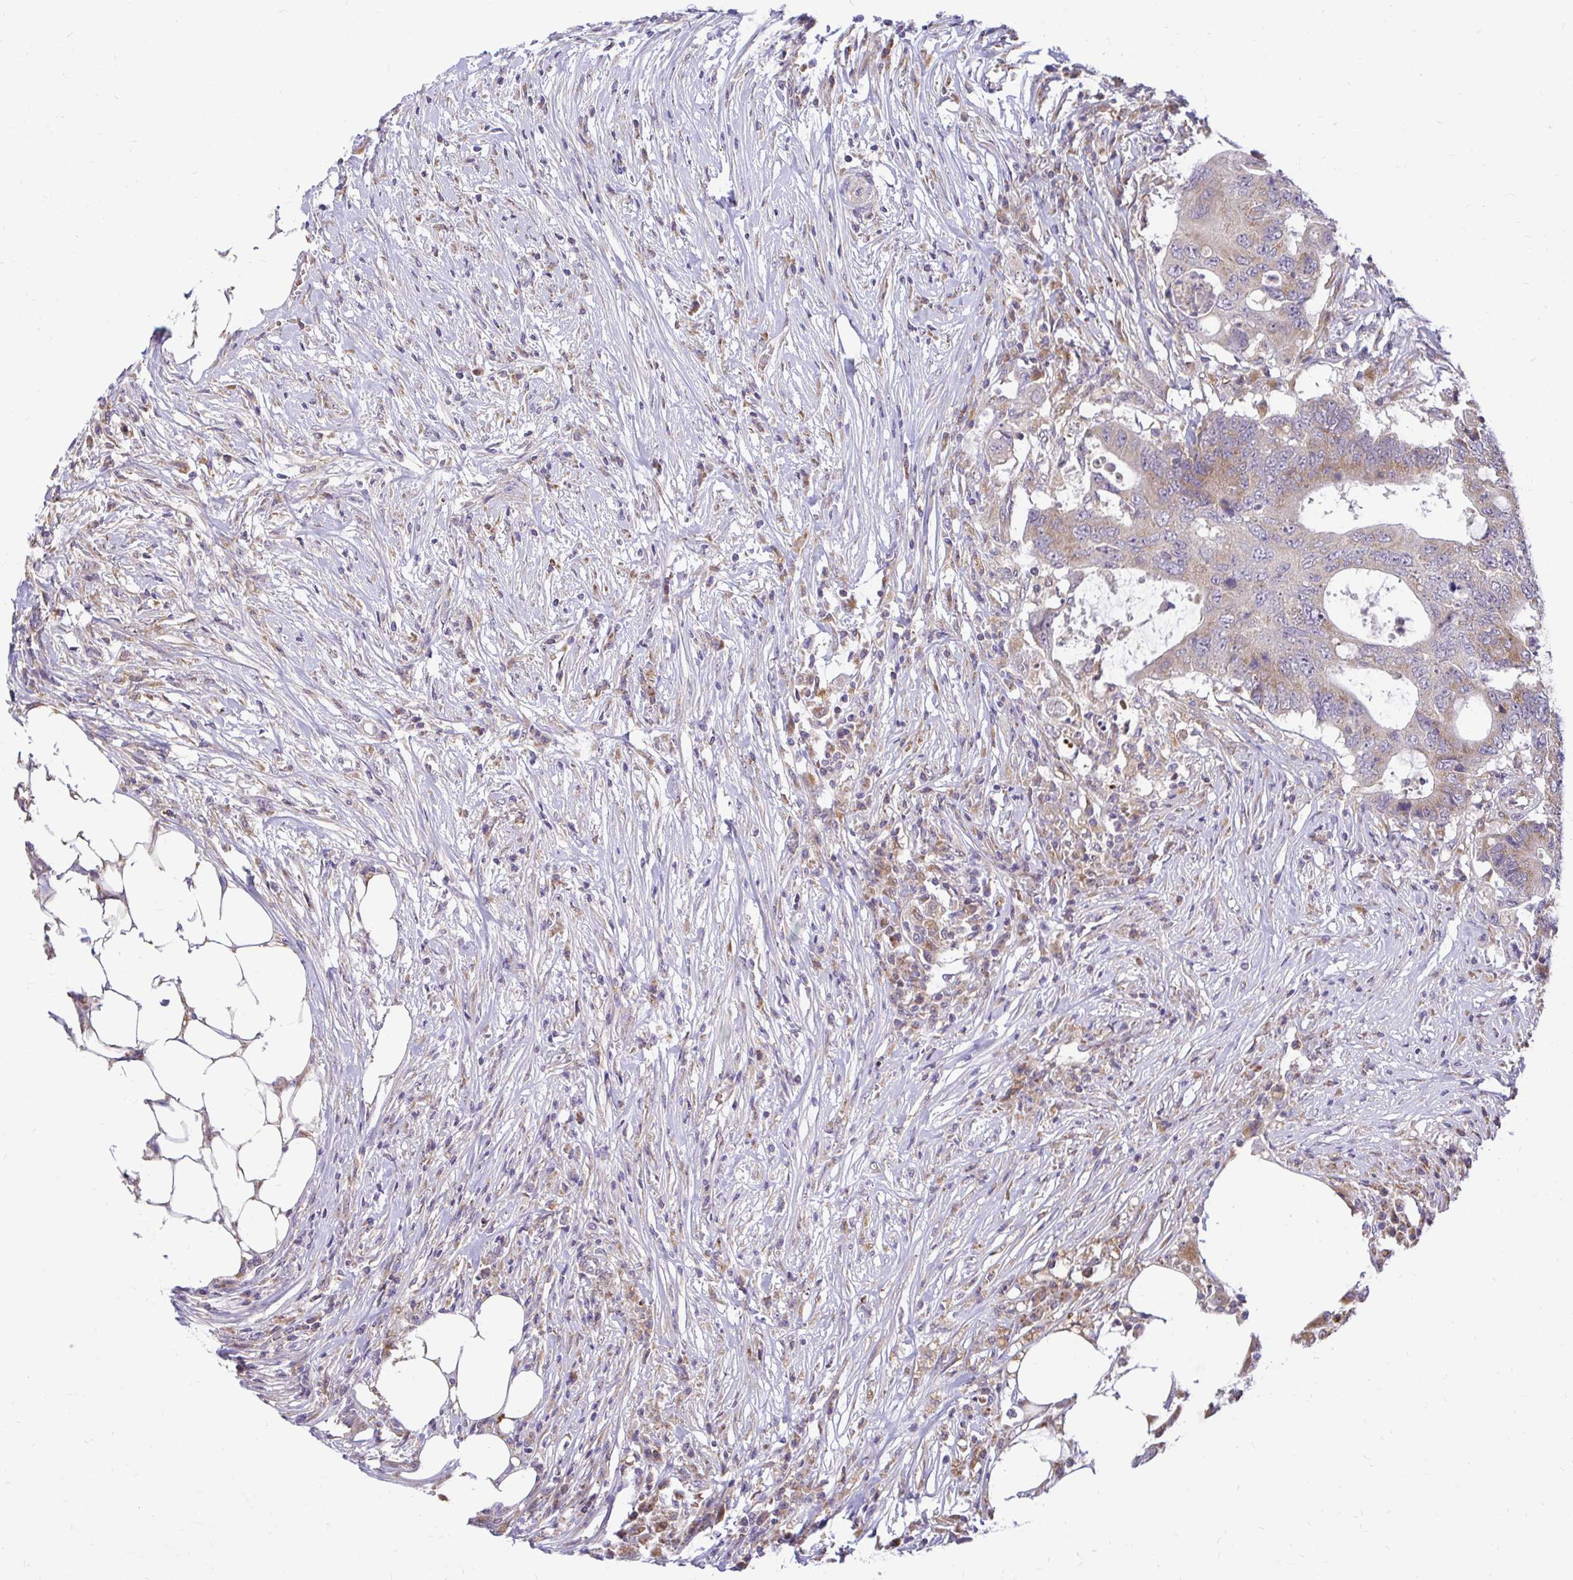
{"staining": {"intensity": "moderate", "quantity": "25%-75%", "location": "cytoplasmic/membranous"}, "tissue": "colorectal cancer", "cell_type": "Tumor cells", "image_type": "cancer", "snomed": [{"axis": "morphology", "description": "Adenocarcinoma, NOS"}, {"axis": "topography", "description": "Colon"}], "caption": "A high-resolution histopathology image shows immunohistochemistry staining of adenocarcinoma (colorectal), which demonstrates moderate cytoplasmic/membranous expression in approximately 25%-75% of tumor cells.", "gene": "VTI1B", "patient": {"sex": "male", "age": 71}}